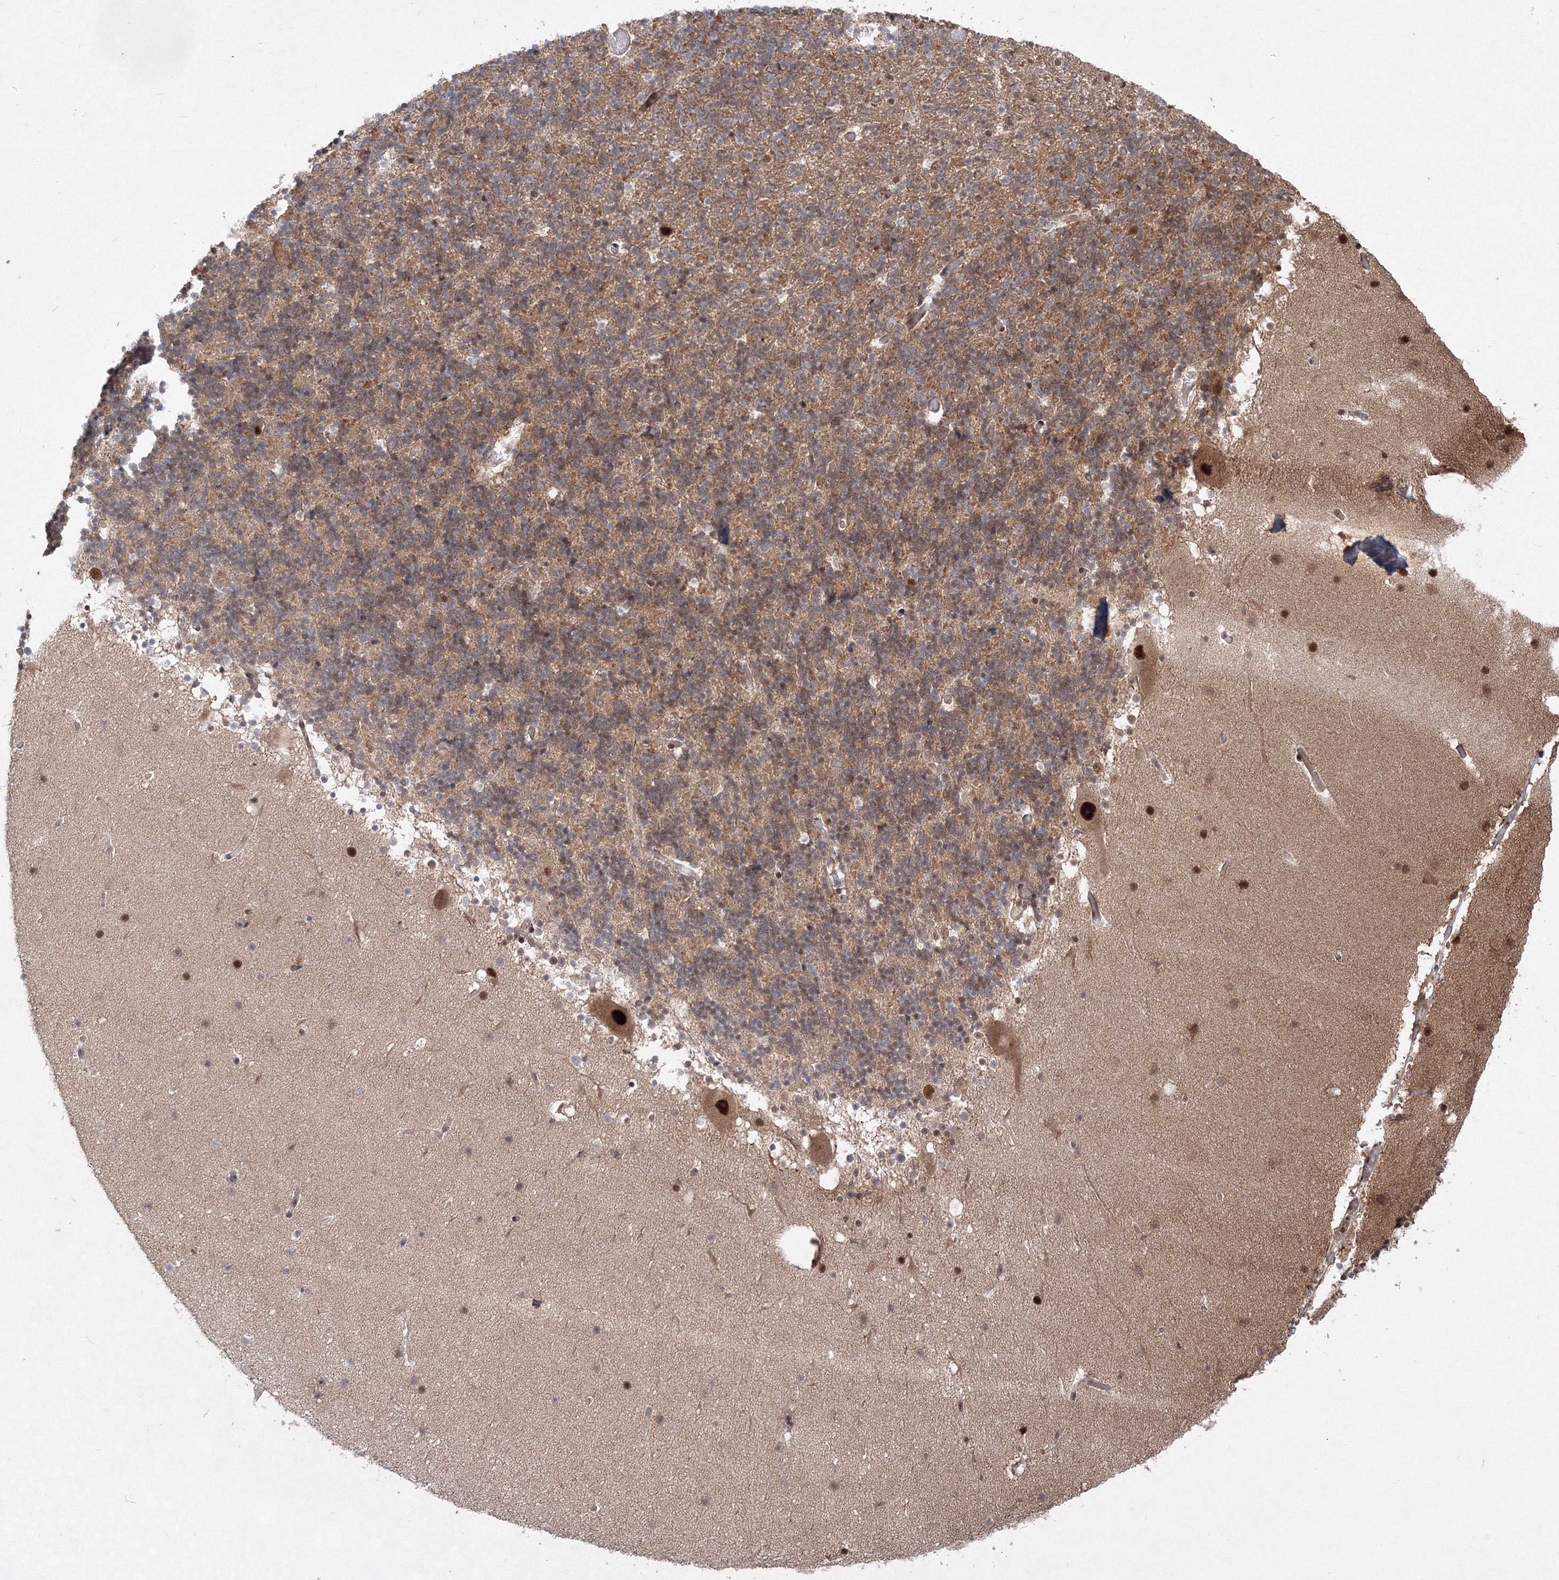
{"staining": {"intensity": "moderate", "quantity": ">75%", "location": "cytoplasmic/membranous"}, "tissue": "cerebellum", "cell_type": "Cells in granular layer", "image_type": "normal", "snomed": [{"axis": "morphology", "description": "Normal tissue, NOS"}, {"axis": "topography", "description": "Cerebellum"}], "caption": "High-magnification brightfield microscopy of benign cerebellum stained with DAB (brown) and counterstained with hematoxylin (blue). cells in granular layer exhibit moderate cytoplasmic/membranous positivity is seen in approximately>75% of cells.", "gene": "COPS4", "patient": {"sex": "male", "age": 57}}